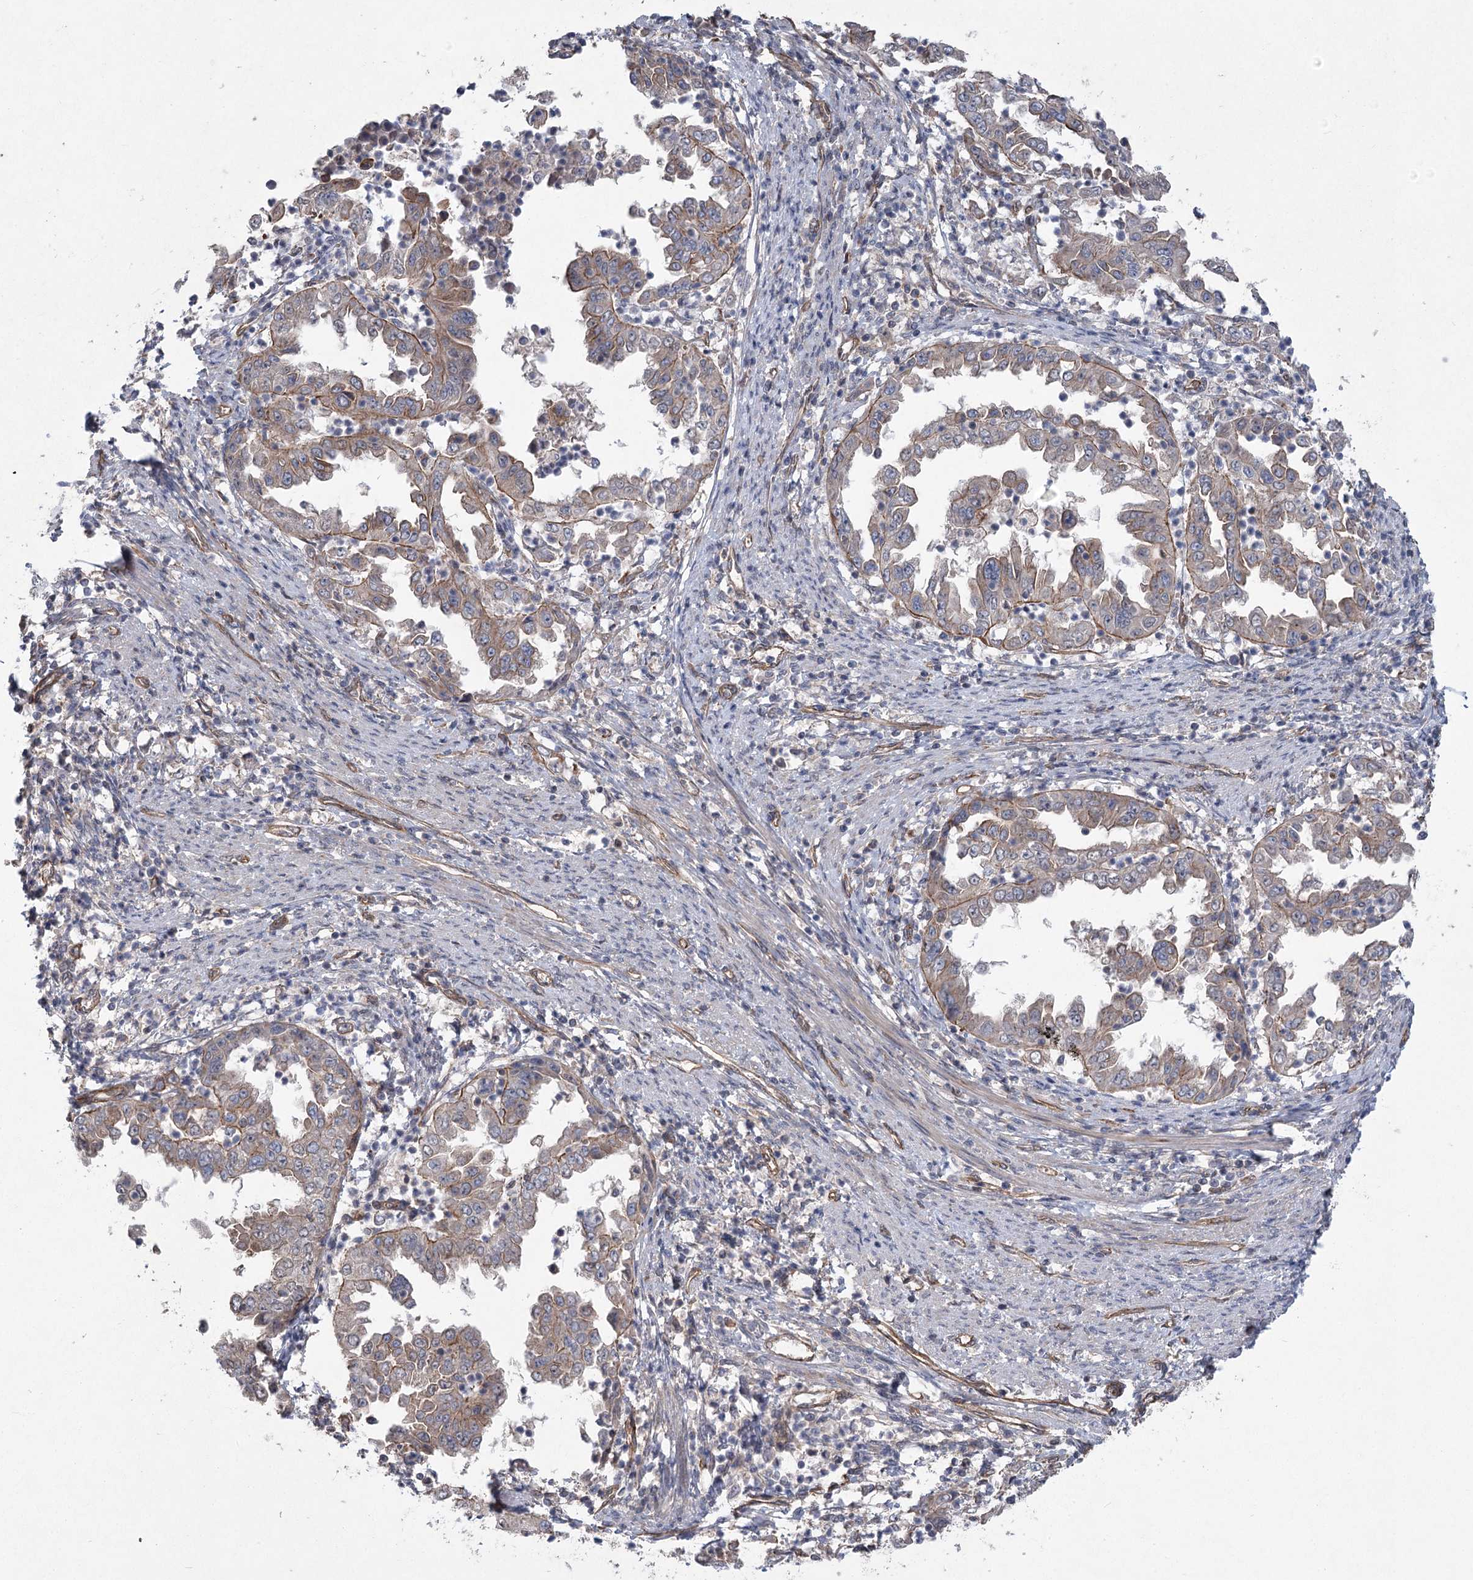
{"staining": {"intensity": "weak", "quantity": ">75%", "location": "cytoplasmic/membranous"}, "tissue": "endometrial cancer", "cell_type": "Tumor cells", "image_type": "cancer", "snomed": [{"axis": "morphology", "description": "Adenocarcinoma, NOS"}, {"axis": "topography", "description": "Endometrium"}], "caption": "Endometrial adenocarcinoma stained with a protein marker exhibits weak staining in tumor cells.", "gene": "RWDD4", "patient": {"sex": "female", "age": 85}}